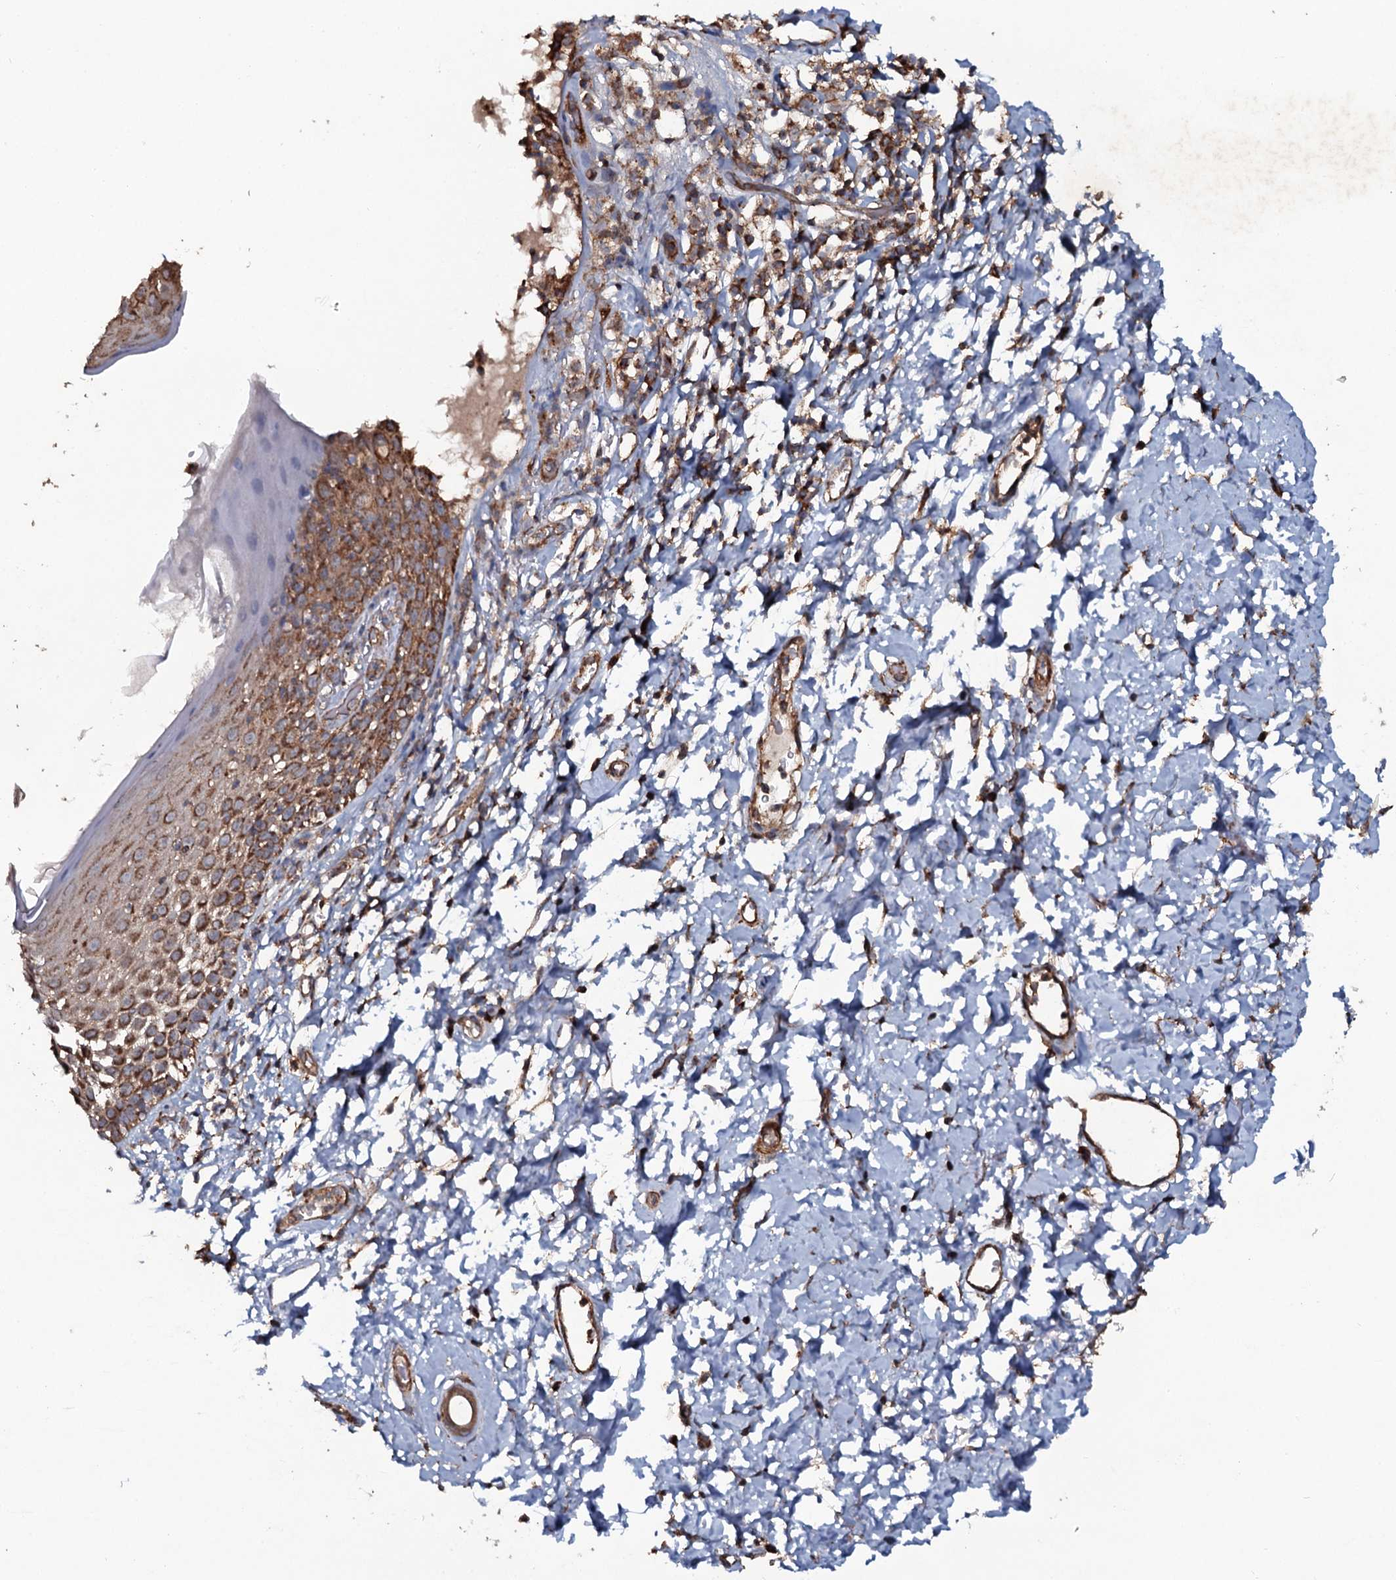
{"staining": {"intensity": "moderate", "quantity": ">75%", "location": "cytoplasmic/membranous"}, "tissue": "skin", "cell_type": "Epidermal cells", "image_type": "normal", "snomed": [{"axis": "morphology", "description": "Normal tissue, NOS"}, {"axis": "topography", "description": "Vulva"}], "caption": "DAB immunohistochemical staining of benign human skin shows moderate cytoplasmic/membranous protein positivity in approximately >75% of epidermal cells. The staining is performed using DAB (3,3'-diaminobenzidine) brown chromogen to label protein expression. The nuclei are counter-stained blue using hematoxylin.", "gene": "VWA8", "patient": {"sex": "female", "age": 68}}